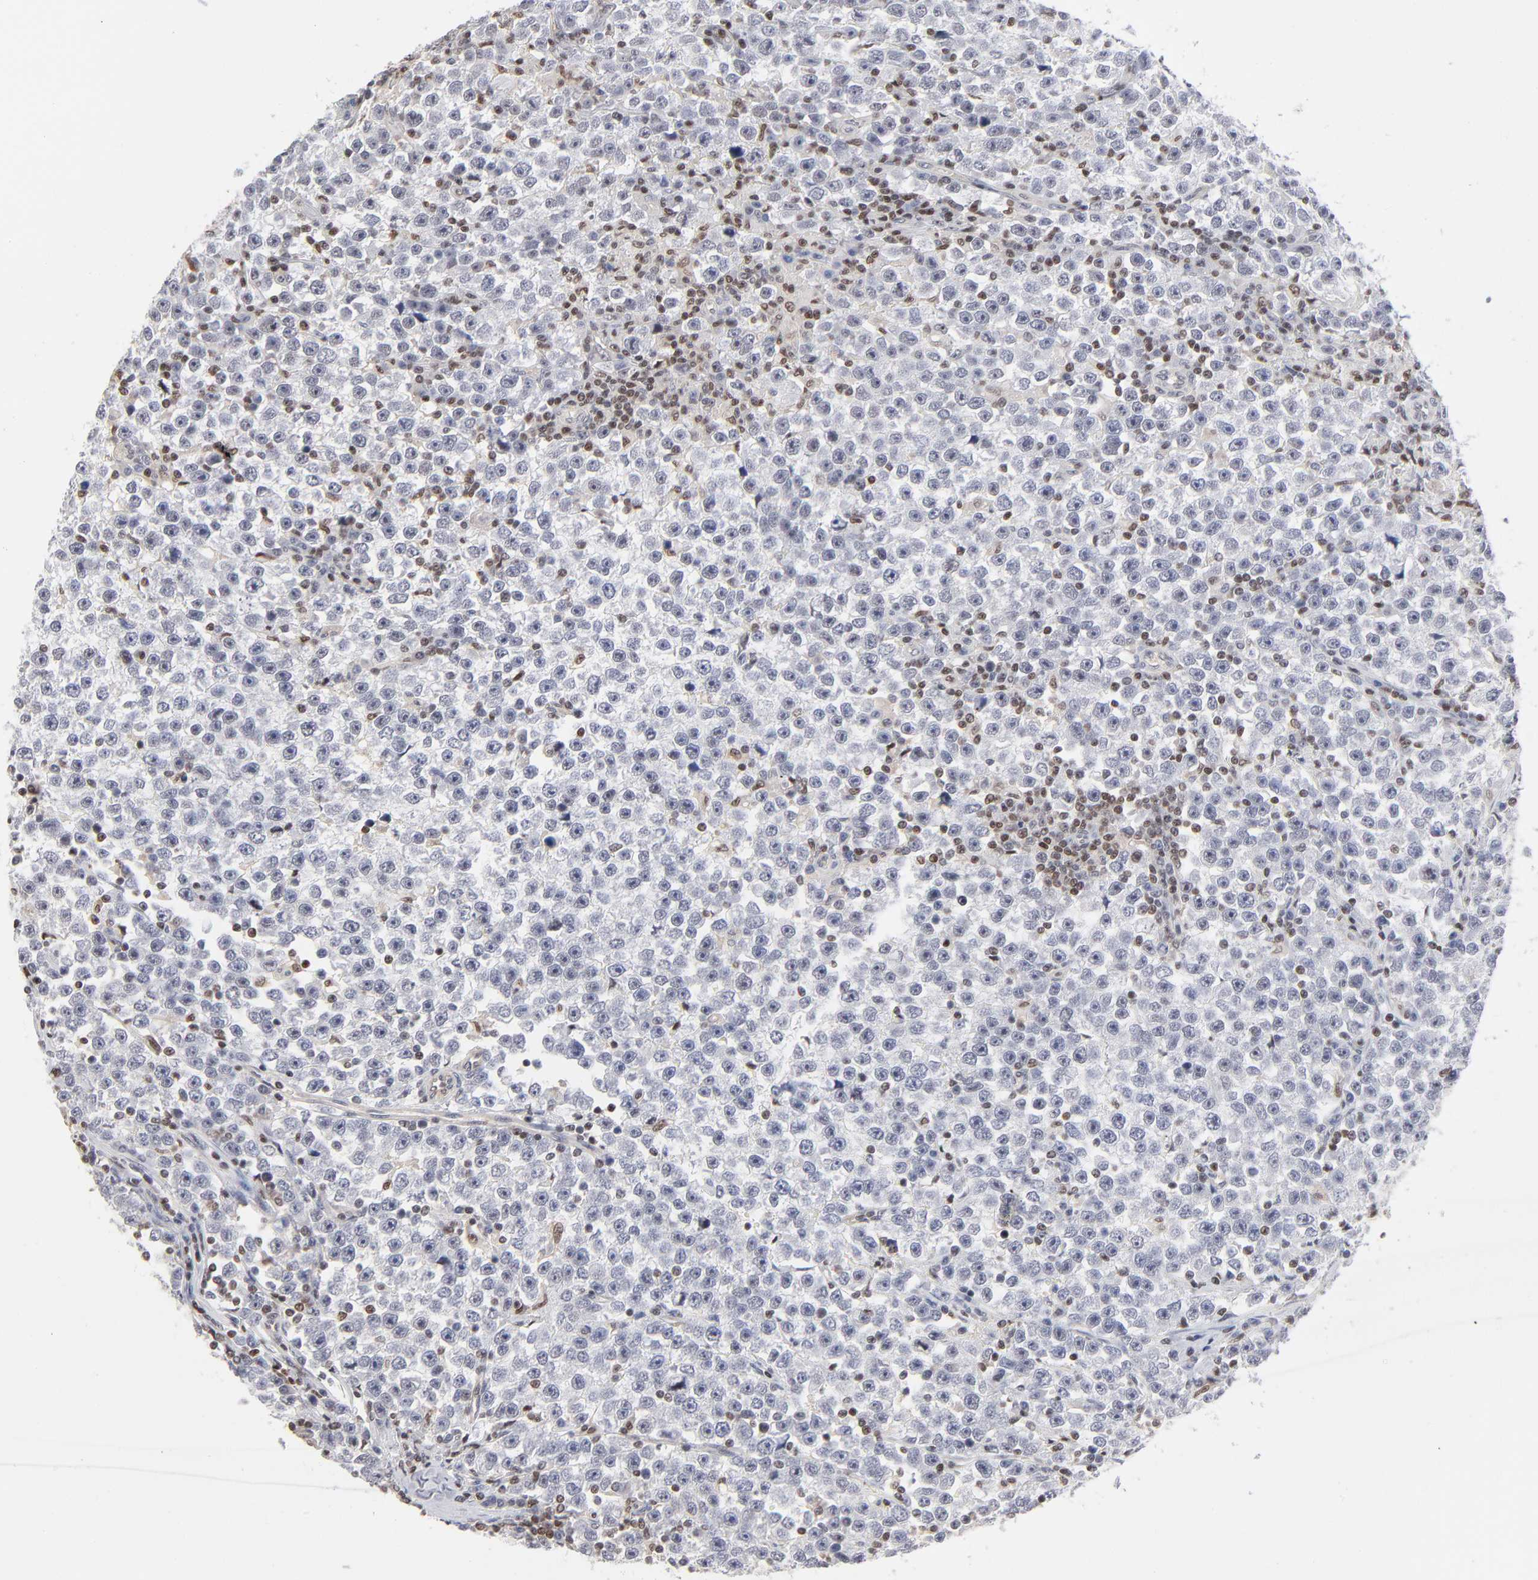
{"staining": {"intensity": "negative", "quantity": "none", "location": "none"}, "tissue": "testis cancer", "cell_type": "Tumor cells", "image_type": "cancer", "snomed": [{"axis": "morphology", "description": "Seminoma, NOS"}, {"axis": "topography", "description": "Testis"}], "caption": "Immunohistochemistry of seminoma (testis) displays no staining in tumor cells. (DAB immunohistochemistry visualized using brightfield microscopy, high magnification).", "gene": "MAX", "patient": {"sex": "male", "age": 43}}